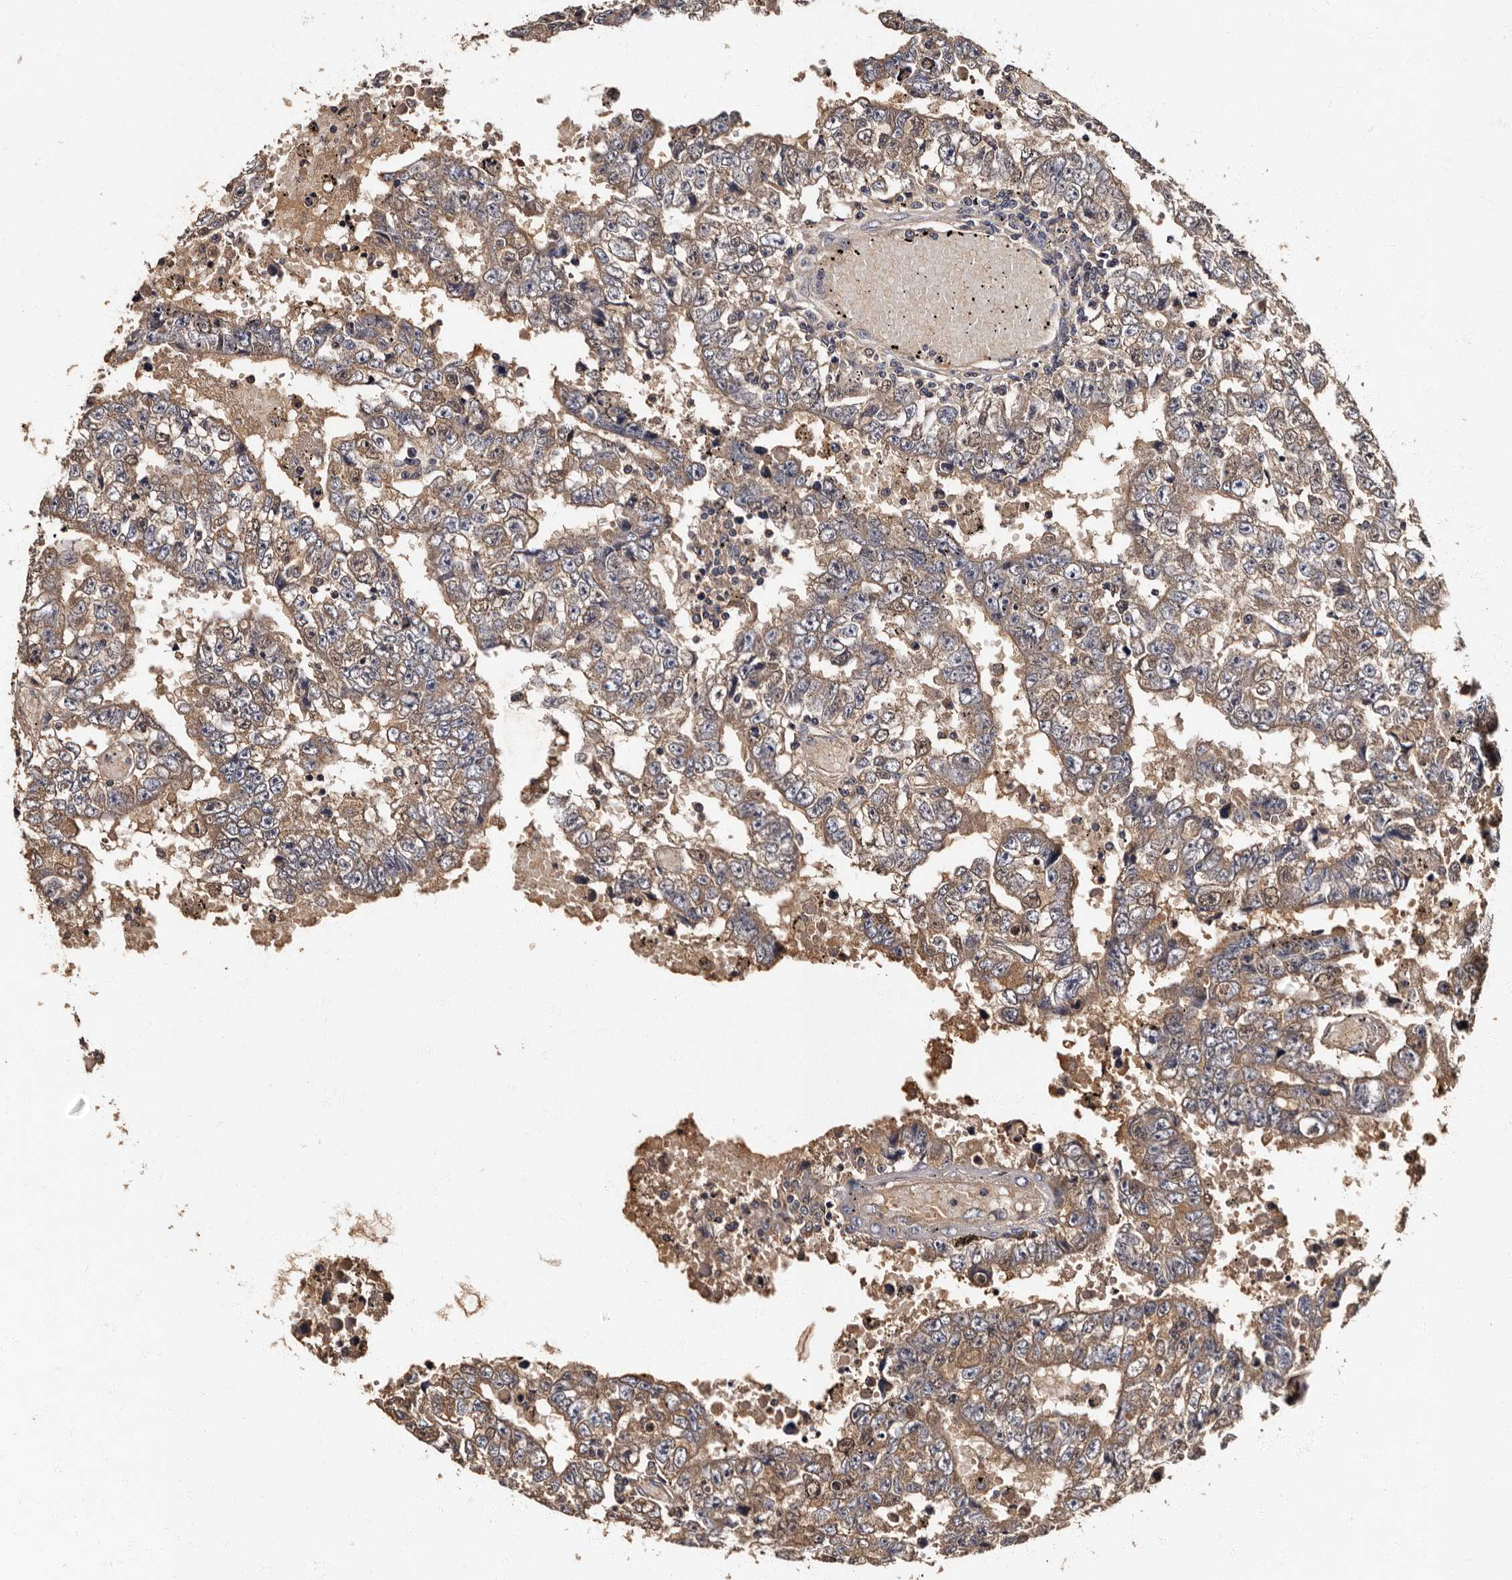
{"staining": {"intensity": "weak", "quantity": ">75%", "location": "cytoplasmic/membranous"}, "tissue": "testis cancer", "cell_type": "Tumor cells", "image_type": "cancer", "snomed": [{"axis": "morphology", "description": "Carcinoma, Embryonal, NOS"}, {"axis": "topography", "description": "Testis"}], "caption": "Embryonal carcinoma (testis) was stained to show a protein in brown. There is low levels of weak cytoplasmic/membranous expression in approximately >75% of tumor cells. Nuclei are stained in blue.", "gene": "ADCK5", "patient": {"sex": "male", "age": 25}}